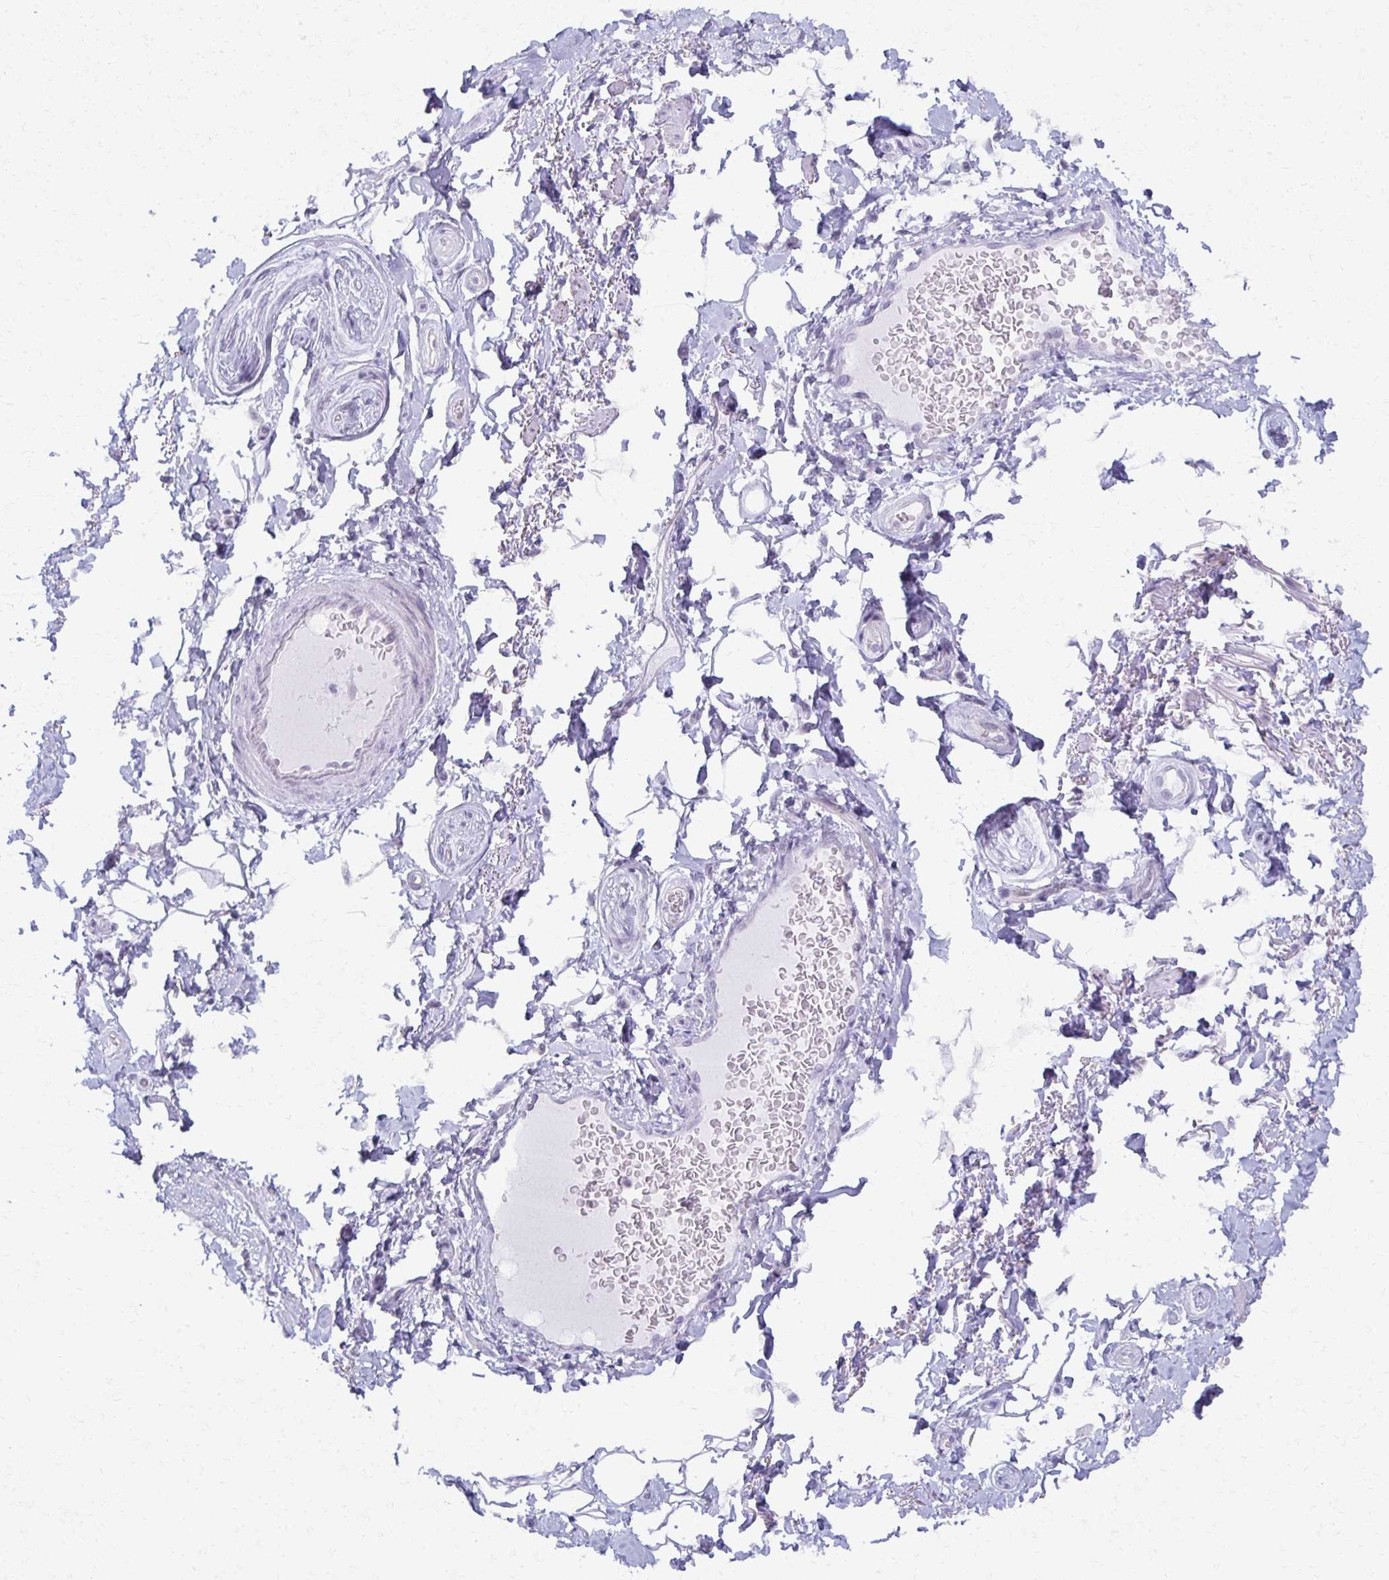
{"staining": {"intensity": "negative", "quantity": "none", "location": "none"}, "tissue": "adipose tissue", "cell_type": "Adipocytes", "image_type": "normal", "snomed": [{"axis": "morphology", "description": "Normal tissue, NOS"}, {"axis": "topography", "description": "Peripheral nerve tissue"}], "caption": "IHC micrograph of normal adipose tissue: human adipose tissue stained with DAB reveals no significant protein expression in adipocytes. The staining is performed using DAB brown chromogen with nuclei counter-stained in using hematoxylin.", "gene": "MORC4", "patient": {"sex": "male", "age": 51}}